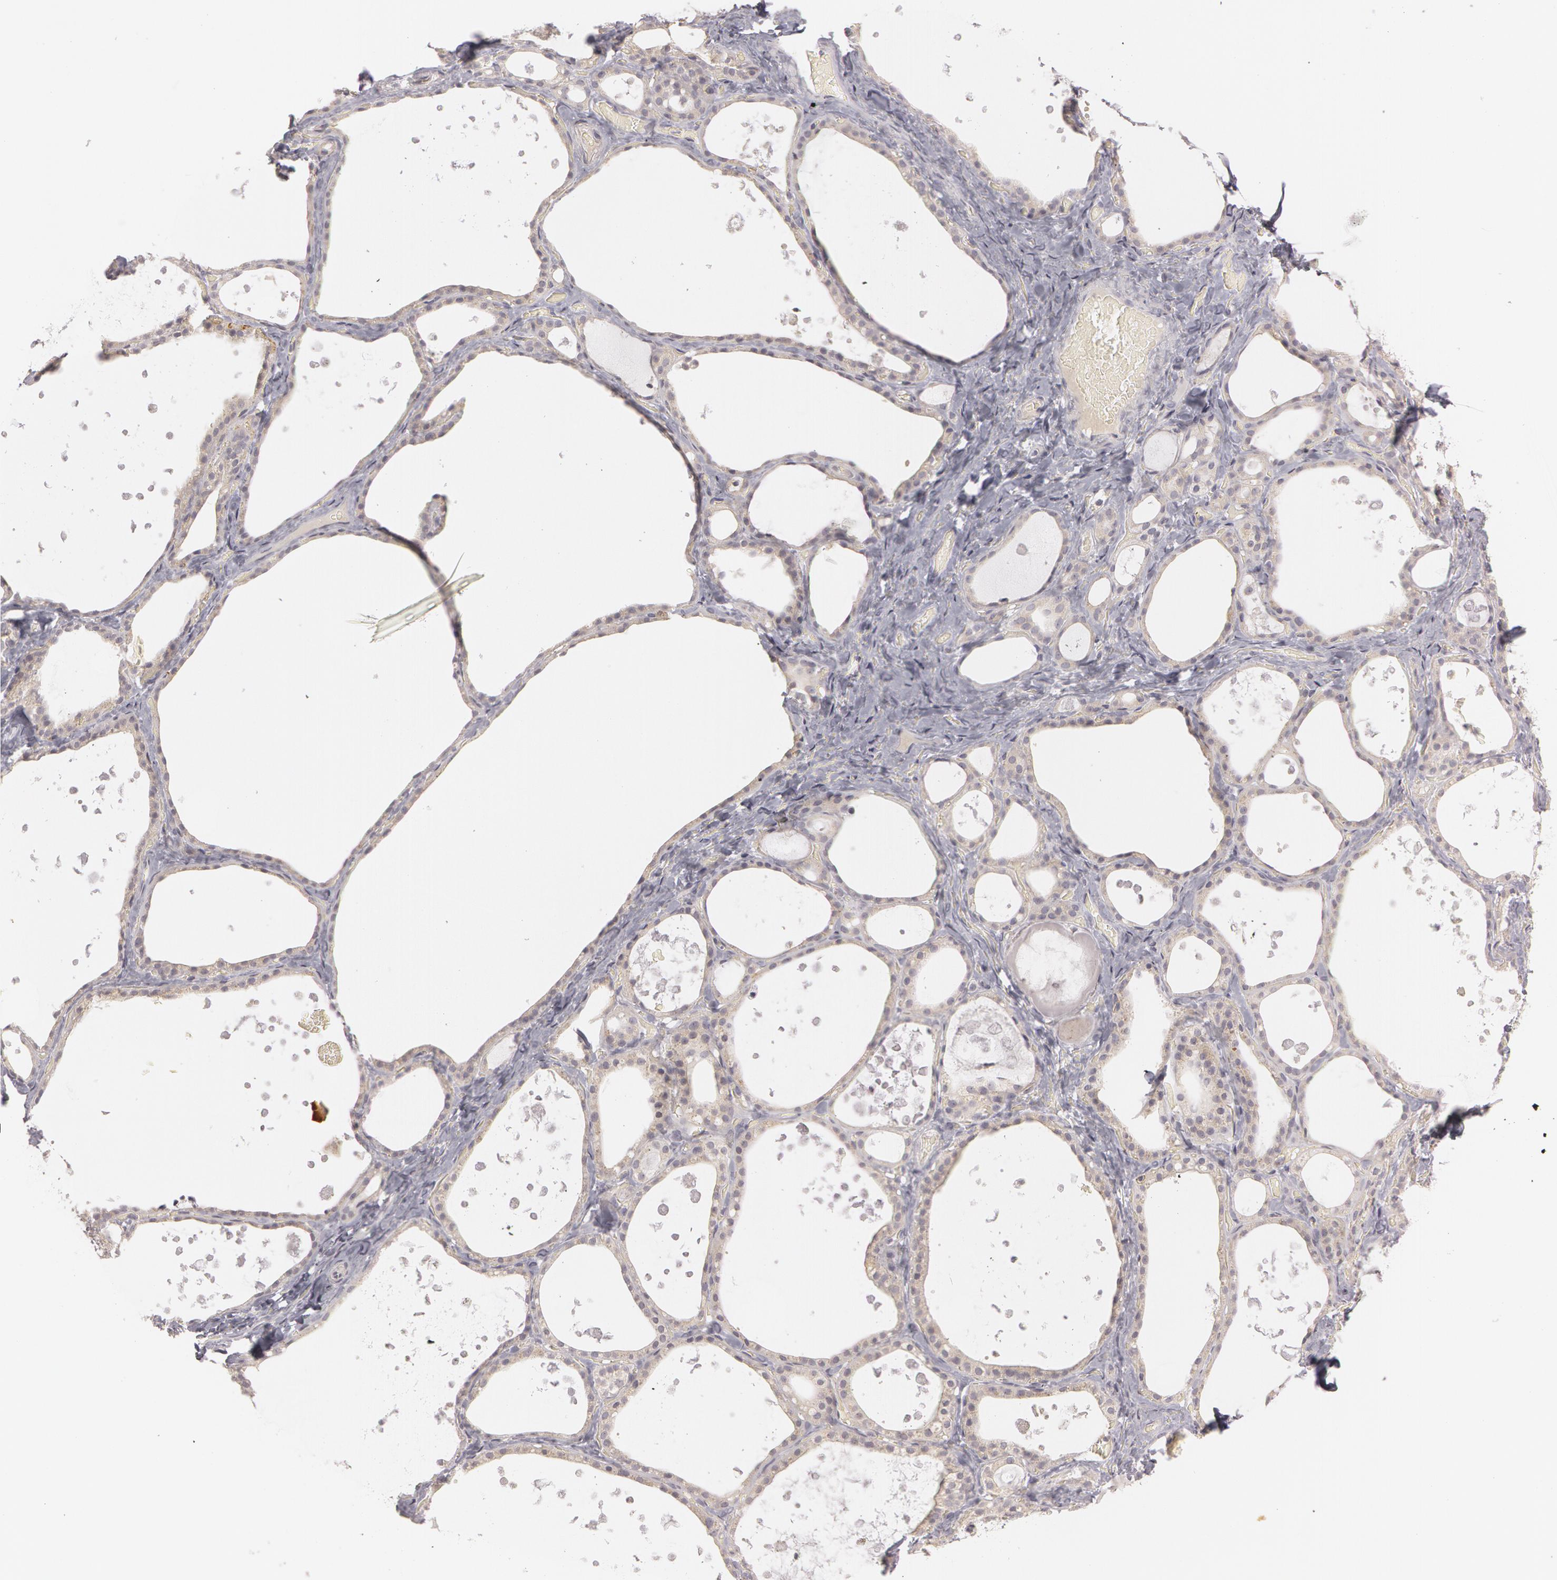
{"staining": {"intensity": "weak", "quantity": "25%-75%", "location": "cytoplasmic/membranous"}, "tissue": "thyroid gland", "cell_type": "Glandular cells", "image_type": "normal", "snomed": [{"axis": "morphology", "description": "Normal tissue, NOS"}, {"axis": "topography", "description": "Thyroid gland"}], "caption": "Approximately 25%-75% of glandular cells in benign thyroid gland show weak cytoplasmic/membranous protein staining as visualized by brown immunohistochemical staining.", "gene": "RALGAPA1", "patient": {"sex": "male", "age": 61}}